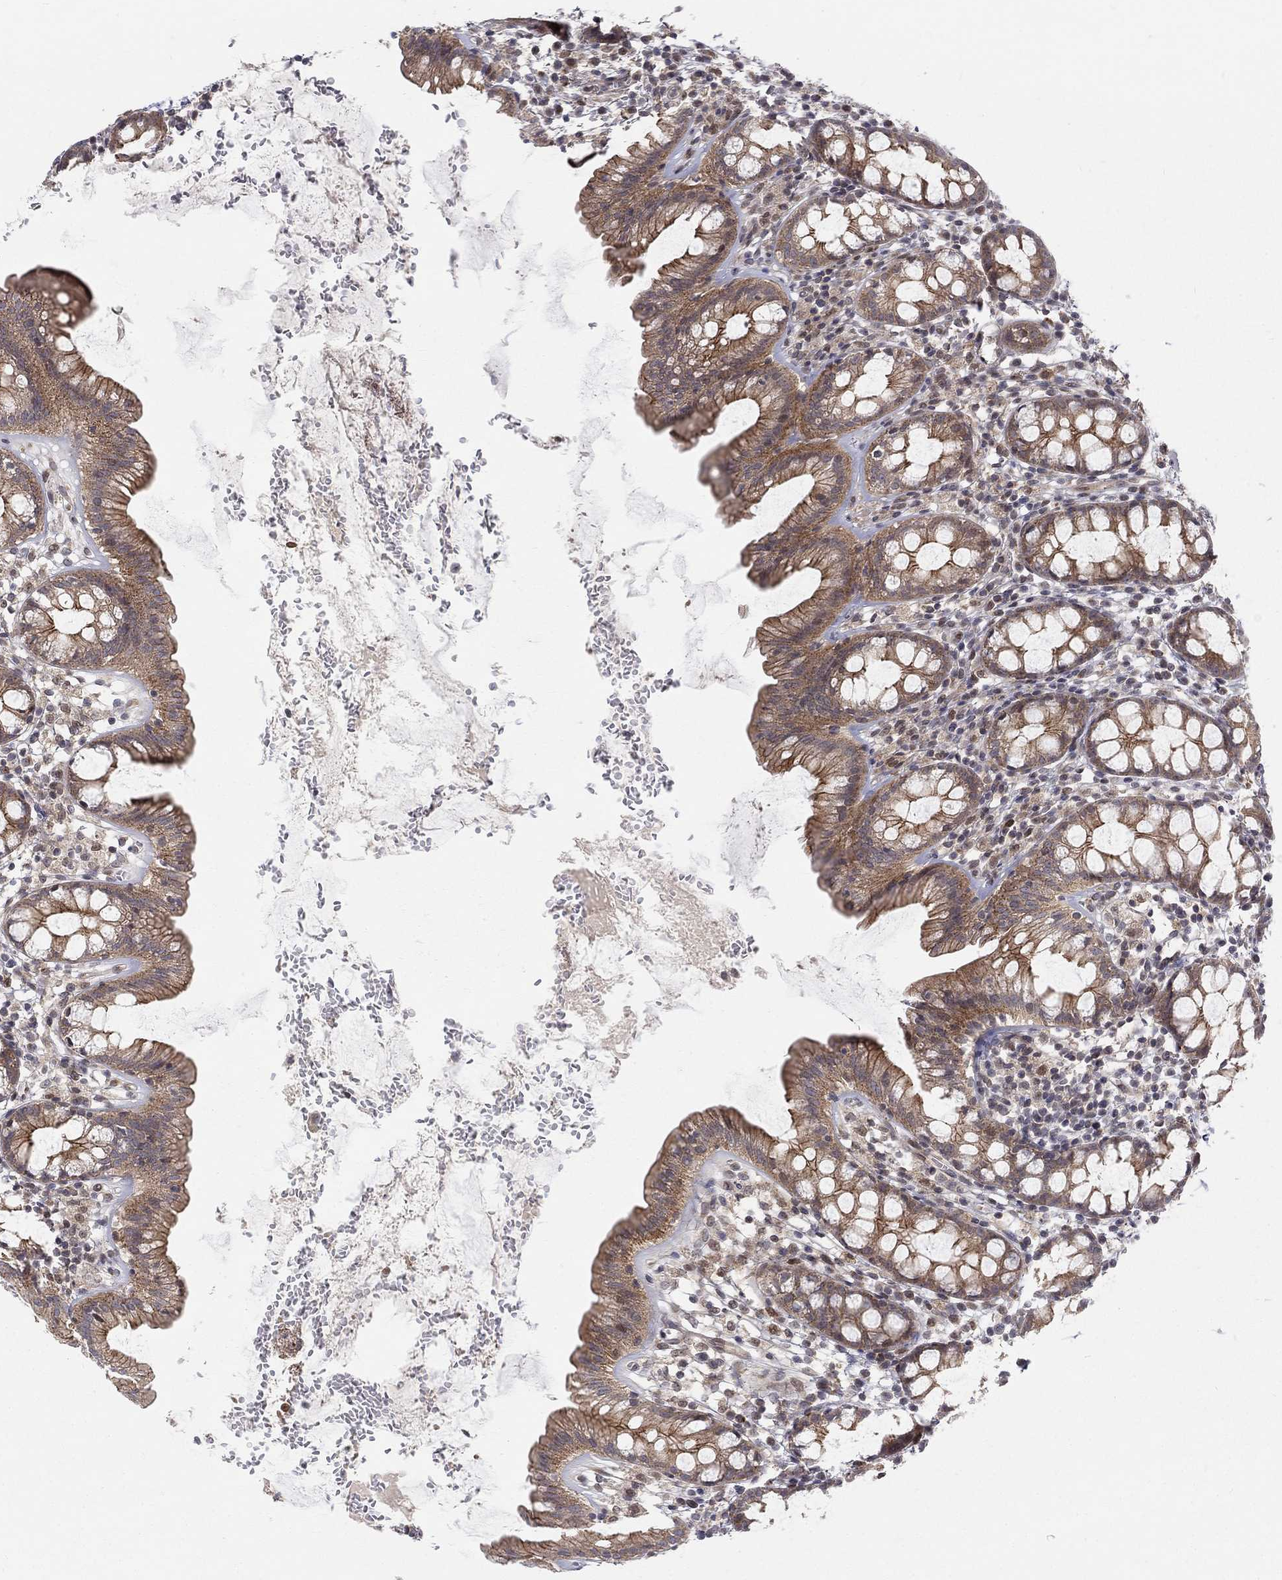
{"staining": {"intensity": "moderate", "quantity": ">75%", "location": "cytoplasmic/membranous"}, "tissue": "rectum", "cell_type": "Glandular cells", "image_type": "normal", "snomed": [{"axis": "morphology", "description": "Normal tissue, NOS"}, {"axis": "topography", "description": "Rectum"}], "caption": "IHC staining of benign rectum, which demonstrates medium levels of moderate cytoplasmic/membranous staining in about >75% of glandular cells indicating moderate cytoplasmic/membranous protein expression. The staining was performed using DAB (brown) for protein detection and nuclei were counterstained in hematoxylin (blue).", "gene": "WDR19", "patient": {"sex": "male", "age": 57}}